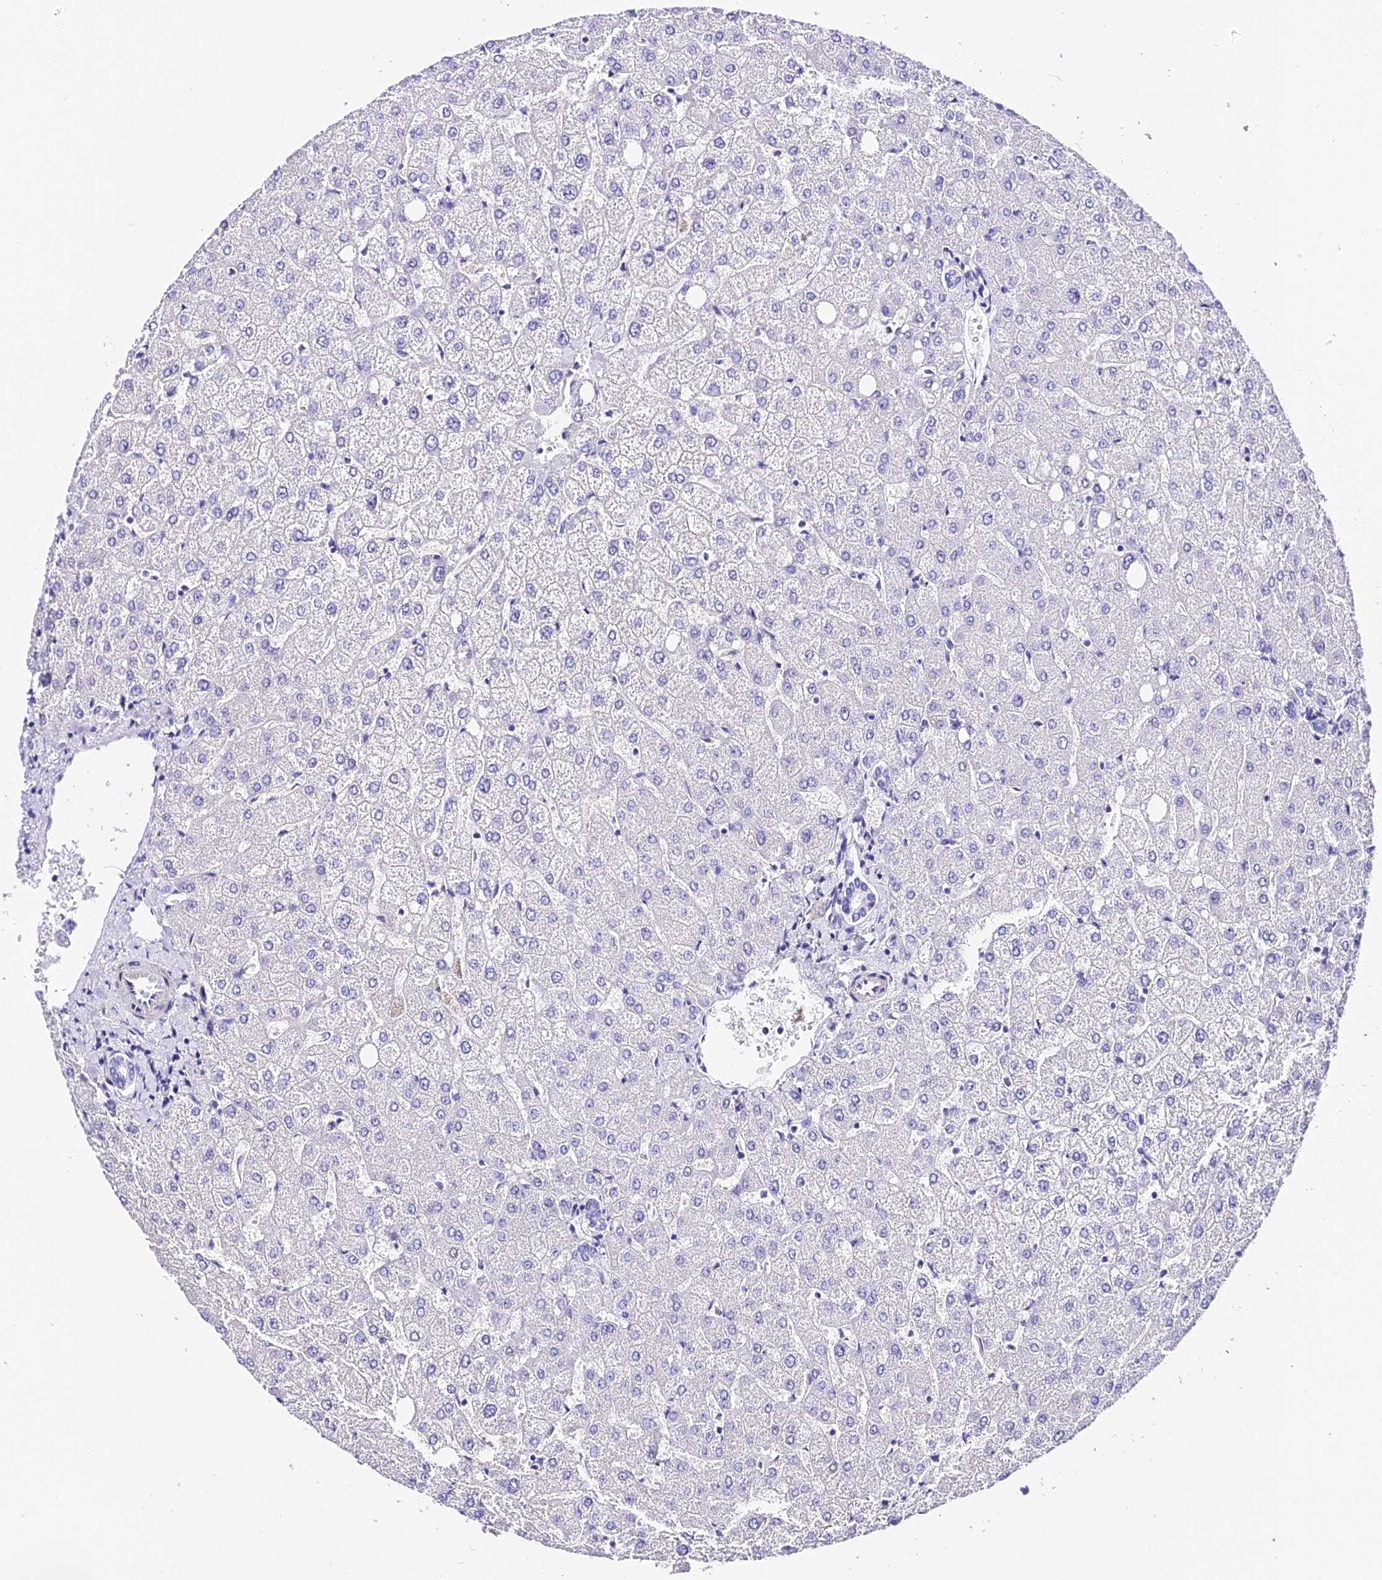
{"staining": {"intensity": "negative", "quantity": "none", "location": "none"}, "tissue": "liver", "cell_type": "Cholangiocytes", "image_type": "normal", "snomed": [{"axis": "morphology", "description": "Normal tissue, NOS"}, {"axis": "topography", "description": "Liver"}], "caption": "High magnification brightfield microscopy of normal liver stained with DAB (3,3'-diaminobenzidine) (brown) and counterstained with hematoxylin (blue): cholangiocytes show no significant expression. (Stains: DAB immunohistochemistry (IHC) with hematoxylin counter stain, Microscopy: brightfield microscopy at high magnification).", "gene": "TRMT44", "patient": {"sex": "female", "age": 54}}